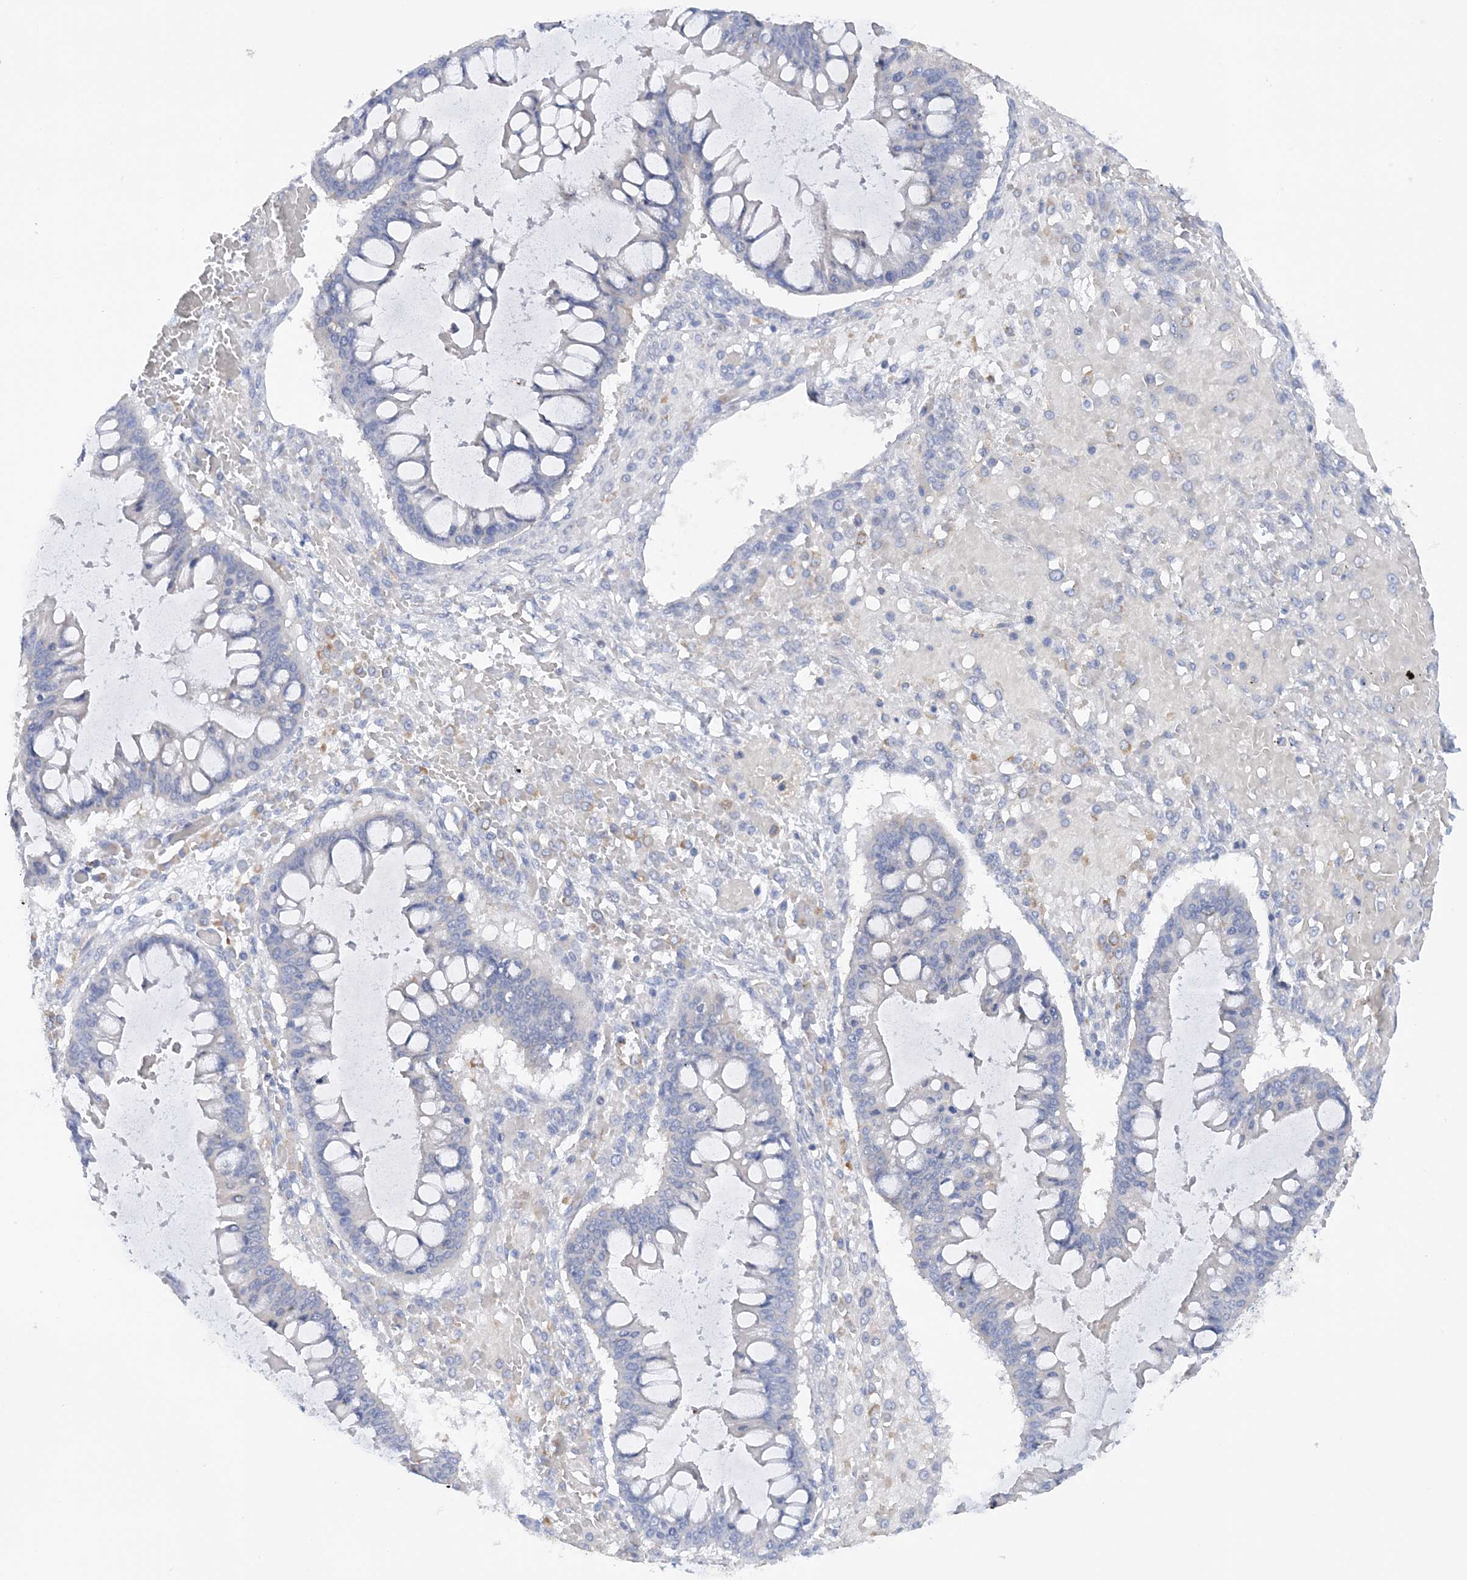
{"staining": {"intensity": "negative", "quantity": "none", "location": "none"}, "tissue": "ovarian cancer", "cell_type": "Tumor cells", "image_type": "cancer", "snomed": [{"axis": "morphology", "description": "Cystadenocarcinoma, mucinous, NOS"}, {"axis": "topography", "description": "Ovary"}], "caption": "IHC image of neoplastic tissue: ovarian cancer stained with DAB exhibits no significant protein positivity in tumor cells.", "gene": "TTC32", "patient": {"sex": "female", "age": 73}}